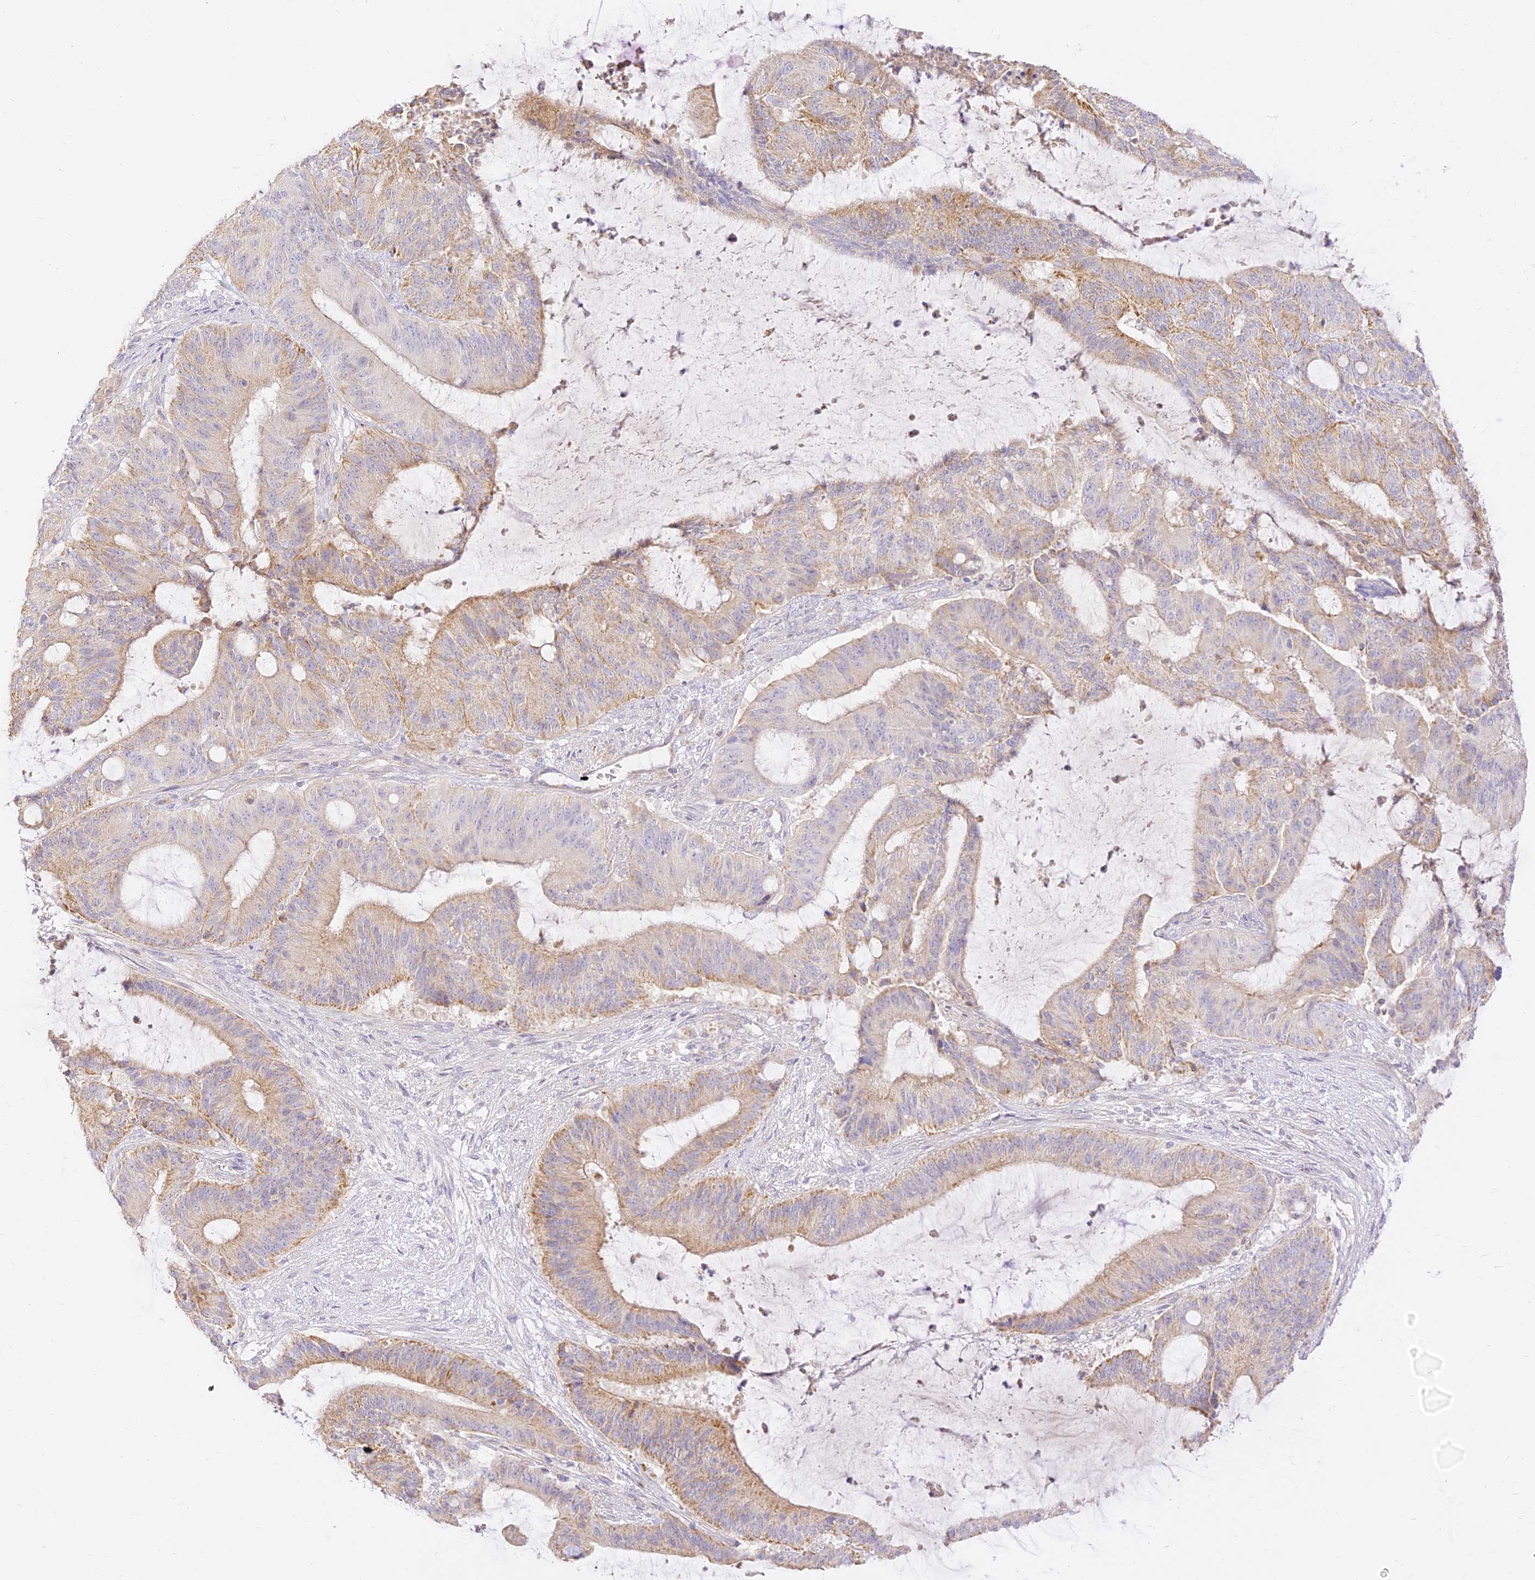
{"staining": {"intensity": "weak", "quantity": "25%-75%", "location": "cytoplasmic/membranous"}, "tissue": "liver cancer", "cell_type": "Tumor cells", "image_type": "cancer", "snomed": [{"axis": "morphology", "description": "Normal tissue, NOS"}, {"axis": "morphology", "description": "Cholangiocarcinoma"}, {"axis": "topography", "description": "Liver"}, {"axis": "topography", "description": "Peripheral nerve tissue"}], "caption": "High-power microscopy captured an immunohistochemistry (IHC) photomicrograph of liver cancer (cholangiocarcinoma), revealing weak cytoplasmic/membranous expression in approximately 25%-75% of tumor cells.", "gene": "LRRC15", "patient": {"sex": "female", "age": 73}}